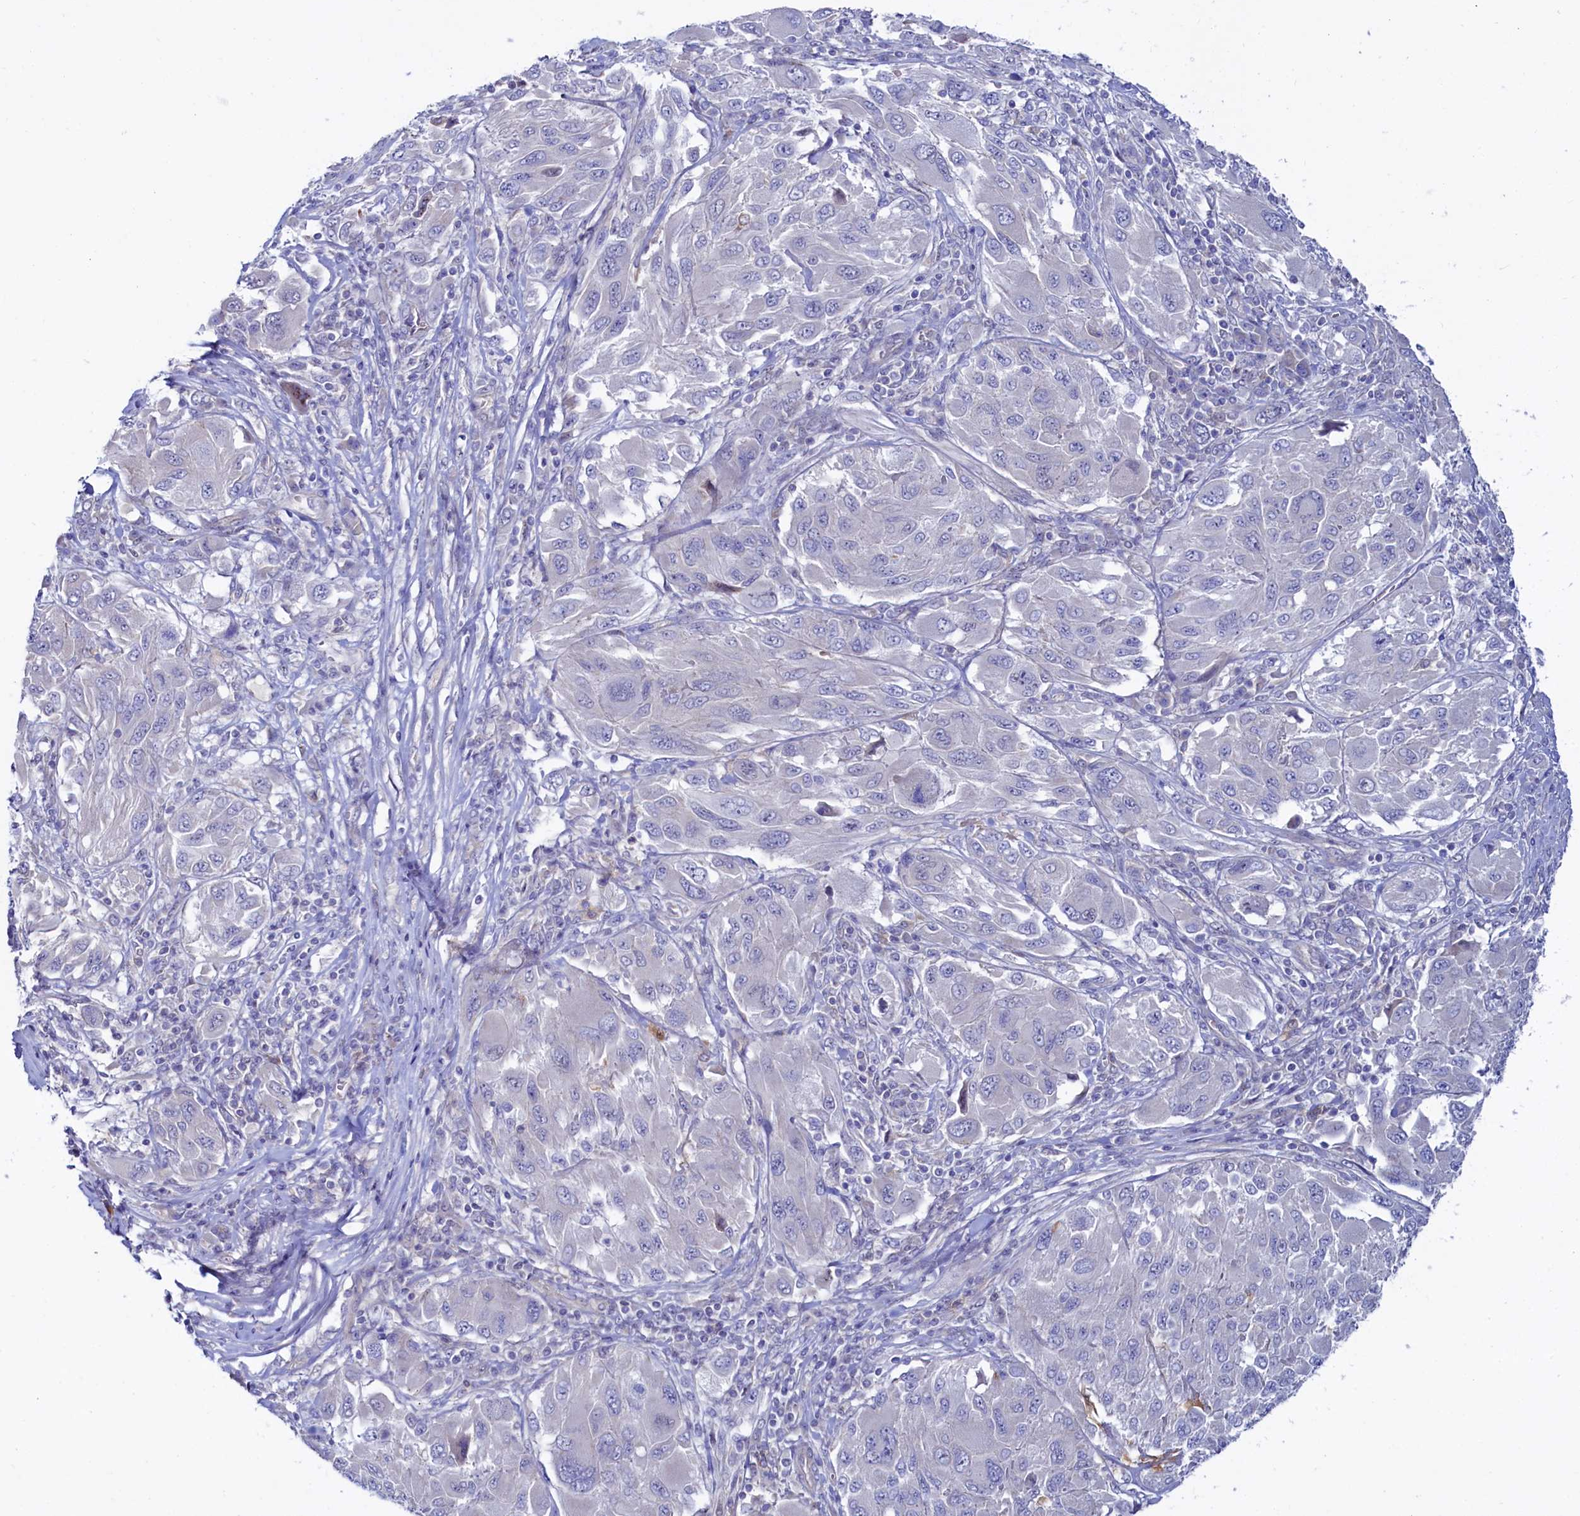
{"staining": {"intensity": "negative", "quantity": "none", "location": "none"}, "tissue": "melanoma", "cell_type": "Tumor cells", "image_type": "cancer", "snomed": [{"axis": "morphology", "description": "Malignant melanoma, NOS"}, {"axis": "topography", "description": "Skin"}], "caption": "DAB (3,3'-diaminobenzidine) immunohistochemical staining of human malignant melanoma reveals no significant positivity in tumor cells.", "gene": "ASTE1", "patient": {"sex": "female", "age": 91}}